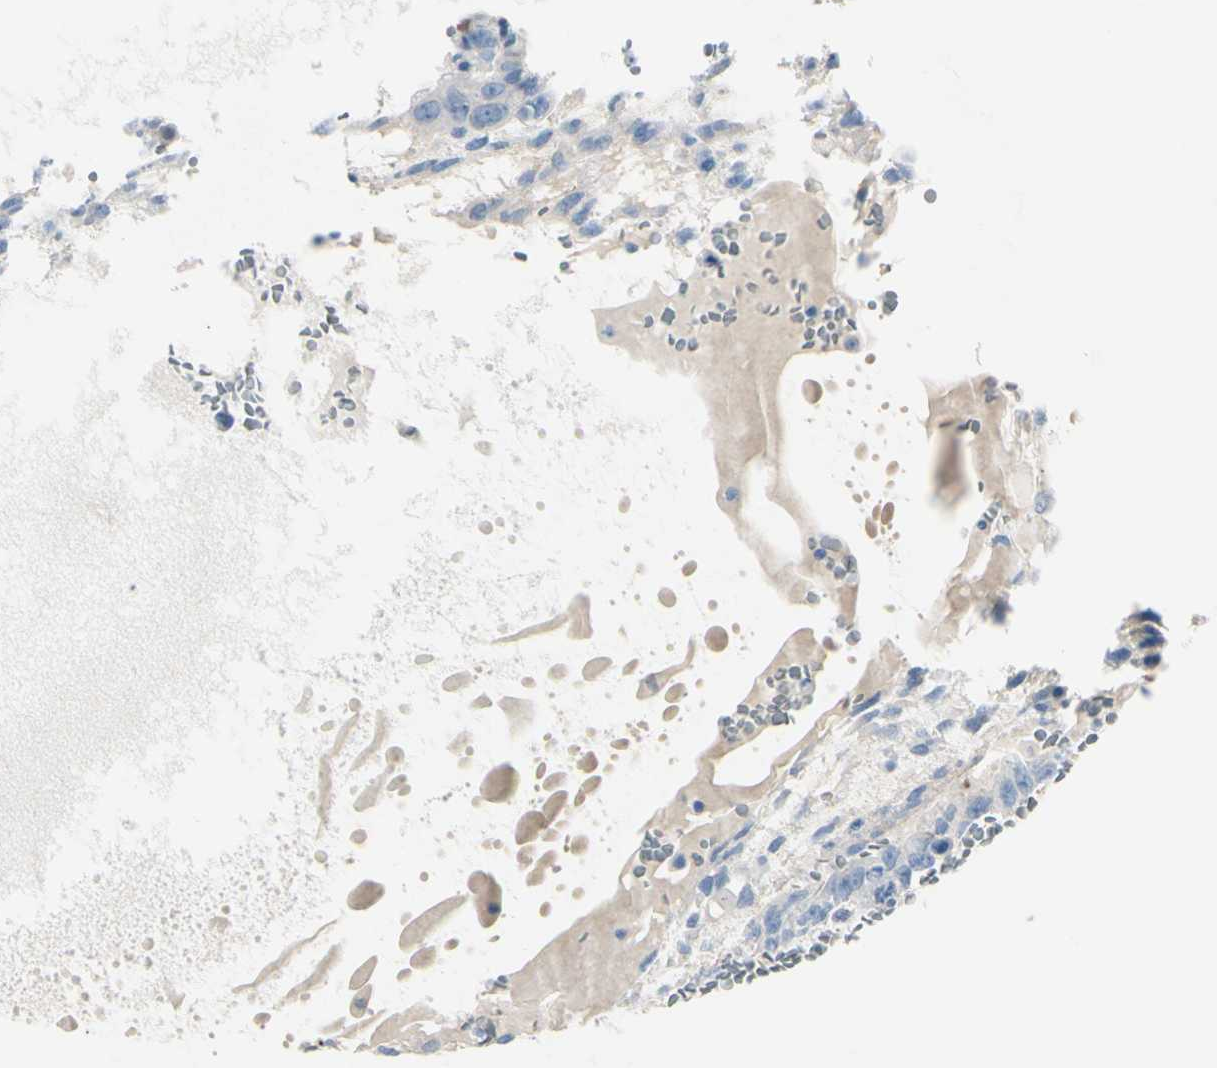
{"staining": {"intensity": "negative", "quantity": "none", "location": "none"}, "tissue": "testis cancer", "cell_type": "Tumor cells", "image_type": "cancer", "snomed": [{"axis": "morphology", "description": "Seminoma, NOS"}, {"axis": "morphology", "description": "Carcinoma, Embryonal, NOS"}, {"axis": "topography", "description": "Testis"}], "caption": "This is a micrograph of immunohistochemistry (IHC) staining of embryonal carcinoma (testis), which shows no positivity in tumor cells. (DAB IHC, high magnification).", "gene": "FOLH1", "patient": {"sex": "male", "age": 52}}